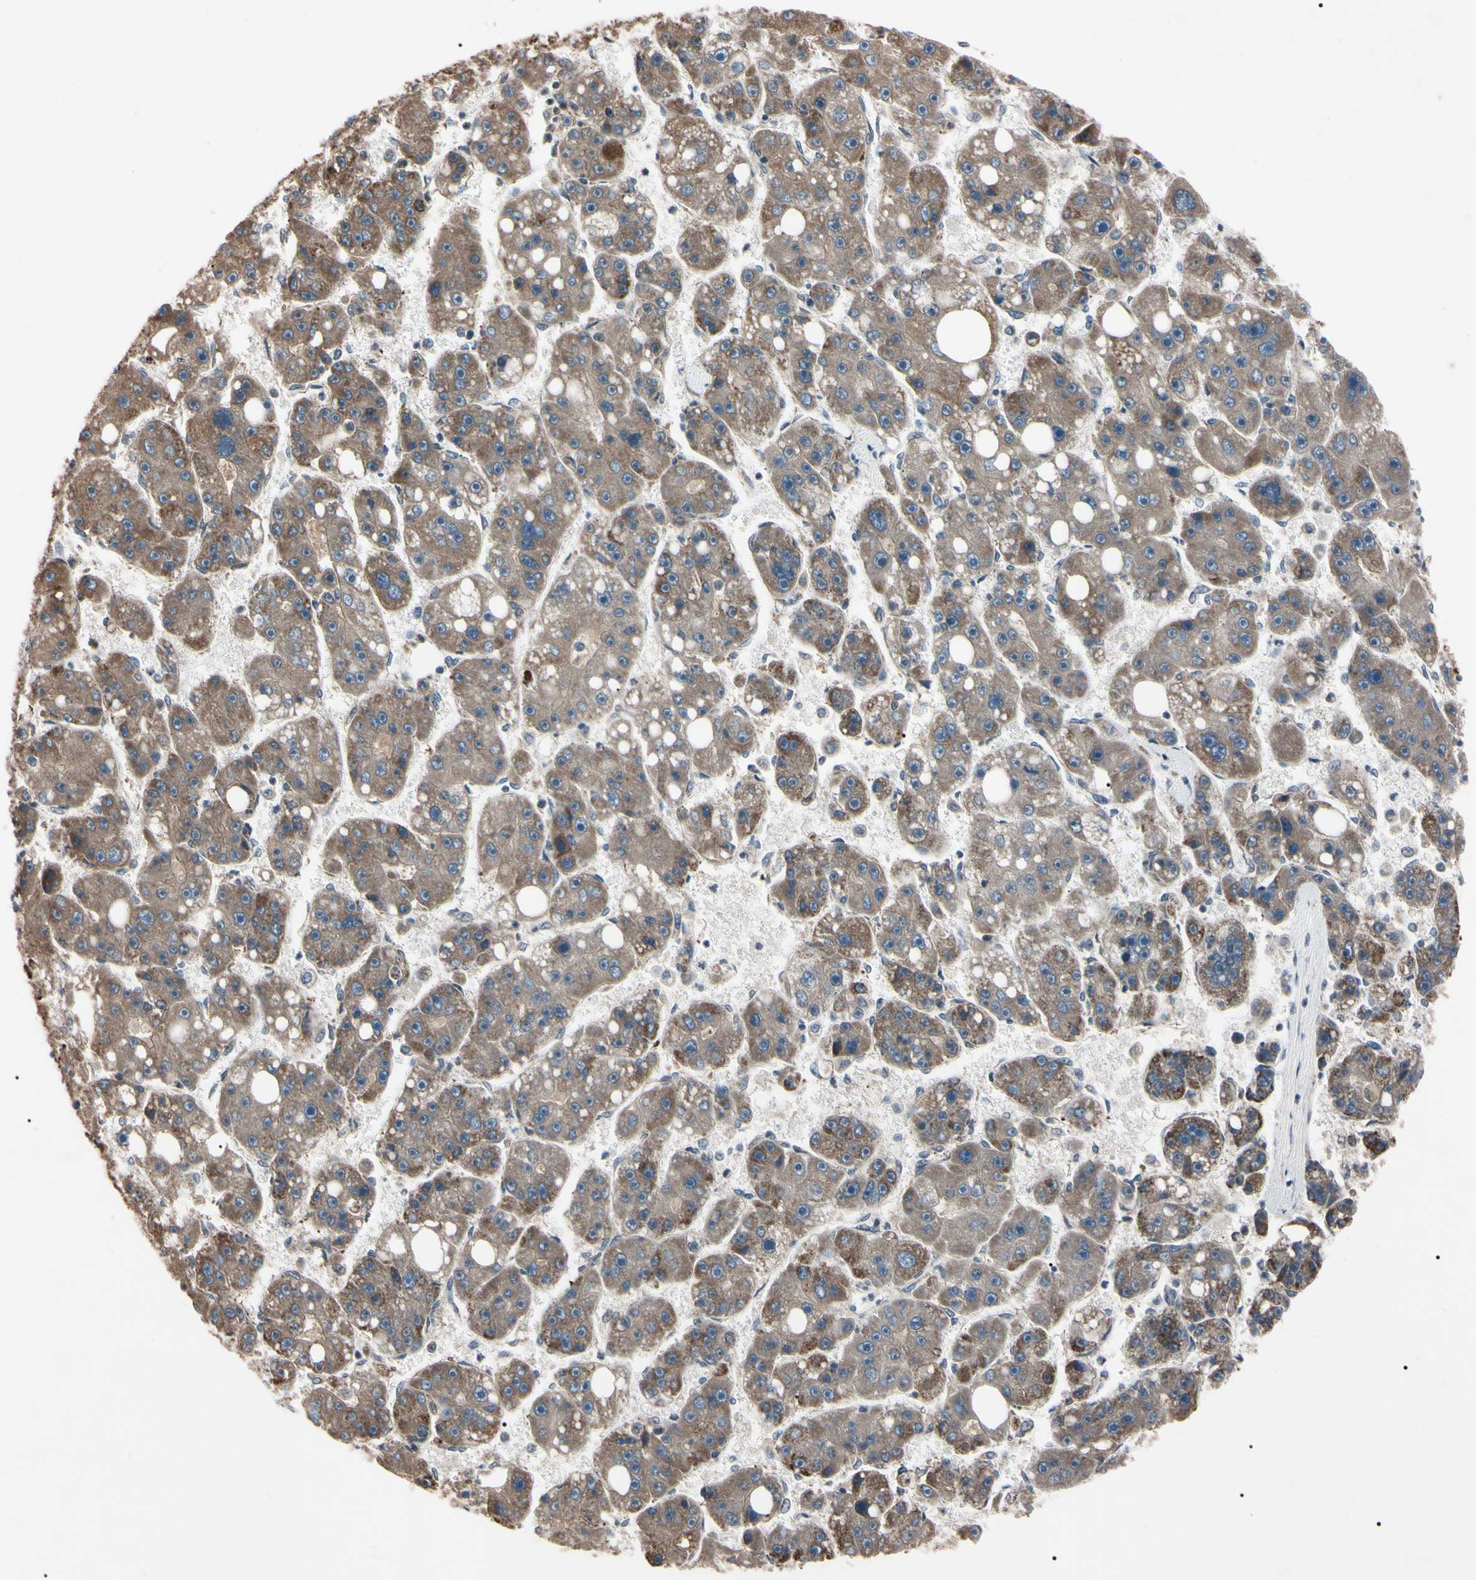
{"staining": {"intensity": "moderate", "quantity": ">75%", "location": "cytoplasmic/membranous"}, "tissue": "liver cancer", "cell_type": "Tumor cells", "image_type": "cancer", "snomed": [{"axis": "morphology", "description": "Carcinoma, Hepatocellular, NOS"}, {"axis": "topography", "description": "Liver"}], "caption": "Liver hepatocellular carcinoma stained for a protein (brown) reveals moderate cytoplasmic/membranous positive expression in approximately >75% of tumor cells.", "gene": "TNFRSF1A", "patient": {"sex": "female", "age": 61}}